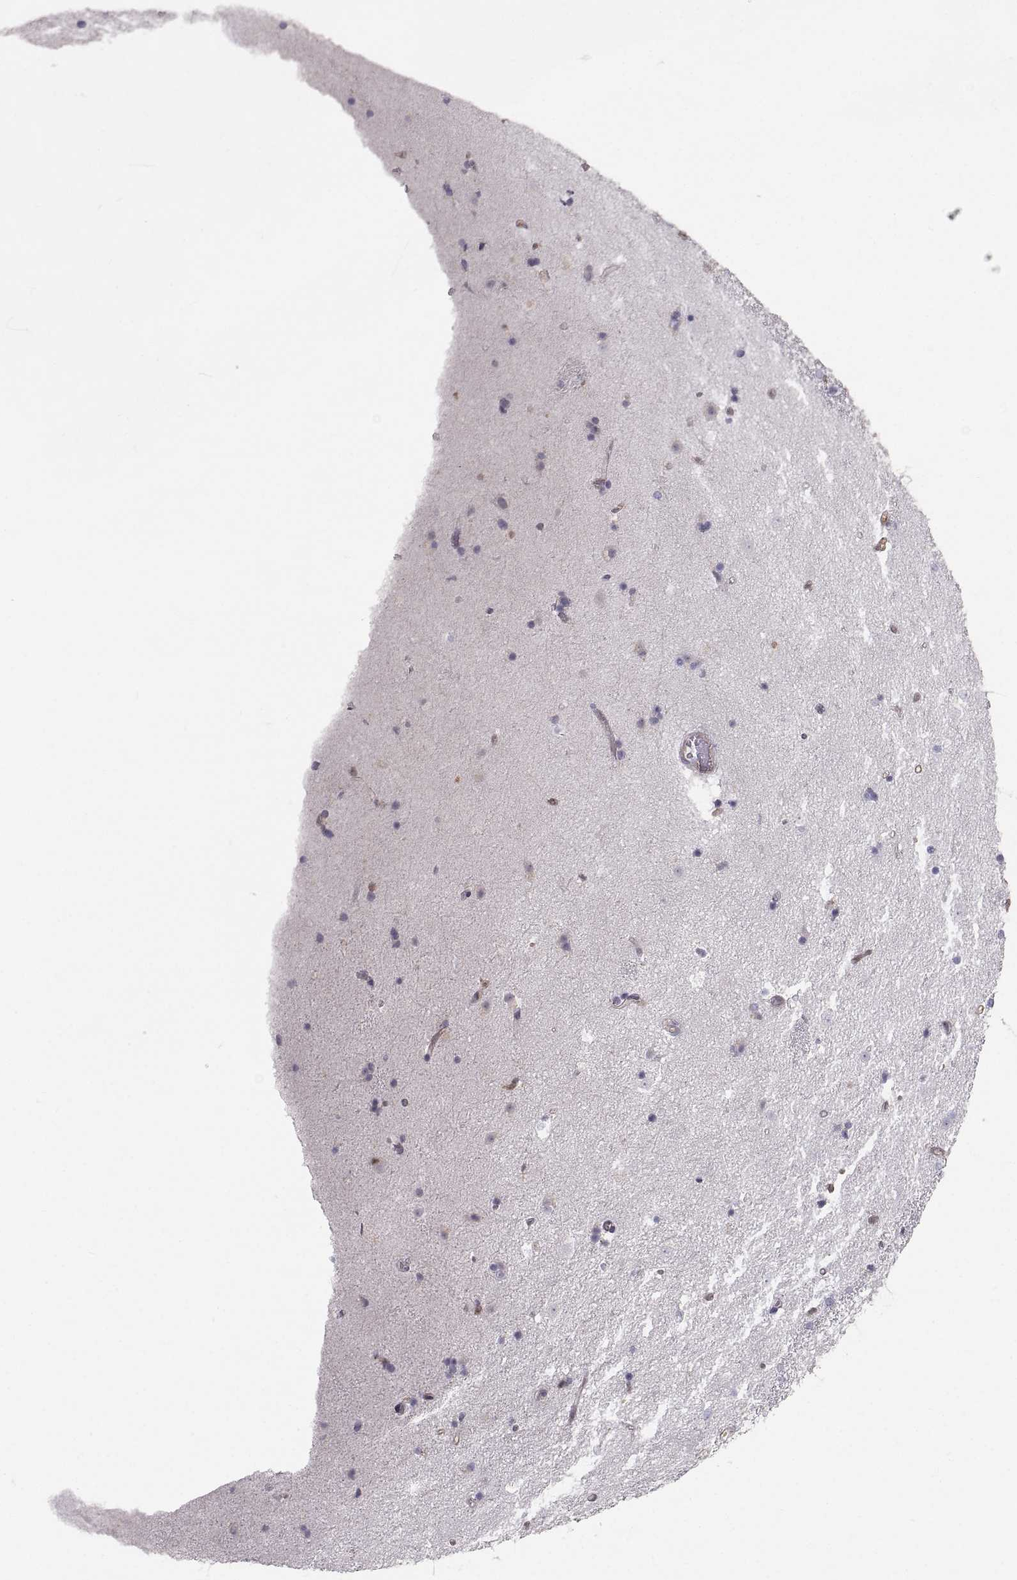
{"staining": {"intensity": "weak", "quantity": "<25%", "location": "cytoplasmic/membranous"}, "tissue": "caudate", "cell_type": "Glial cells", "image_type": "normal", "snomed": [{"axis": "morphology", "description": "Normal tissue, NOS"}, {"axis": "topography", "description": "Lateral ventricle wall"}], "caption": "Immunohistochemistry (IHC) of normal caudate shows no positivity in glial cells. (DAB (3,3'-diaminobenzidine) immunohistochemistry, high magnification).", "gene": "PGM5", "patient": {"sex": "male", "age": 51}}